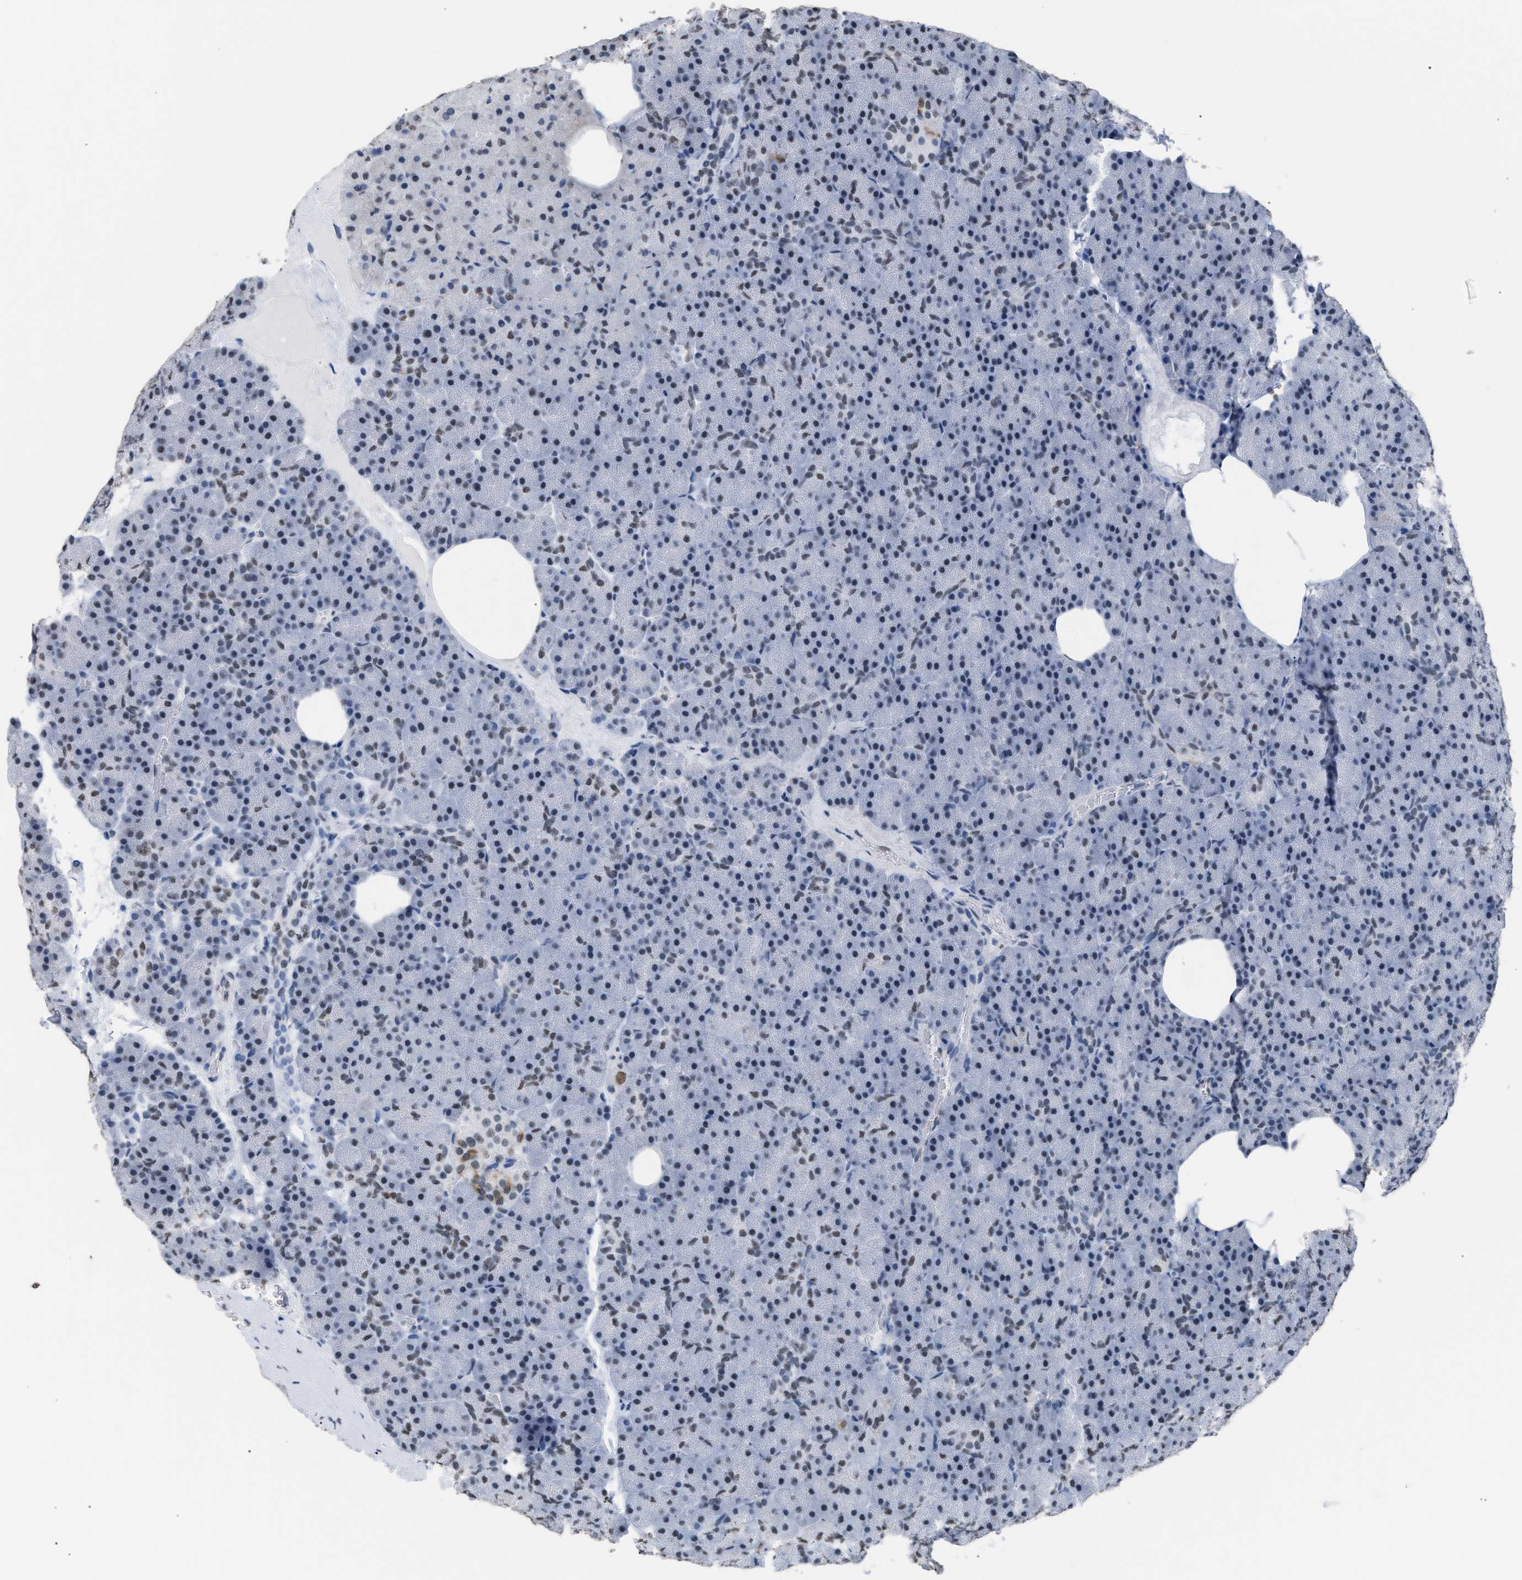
{"staining": {"intensity": "moderate", "quantity": "25%-75%", "location": "nuclear"}, "tissue": "pancreas", "cell_type": "Exocrine glandular cells", "image_type": "normal", "snomed": [{"axis": "morphology", "description": "Normal tissue, NOS"}, {"axis": "morphology", "description": "Carcinoid, malignant, NOS"}, {"axis": "topography", "description": "Pancreas"}], "caption": "Immunohistochemistry (IHC) (DAB (3,3'-diaminobenzidine)) staining of unremarkable pancreas shows moderate nuclear protein positivity in about 25%-75% of exocrine glandular cells.", "gene": "CCAR2", "patient": {"sex": "female", "age": 35}}